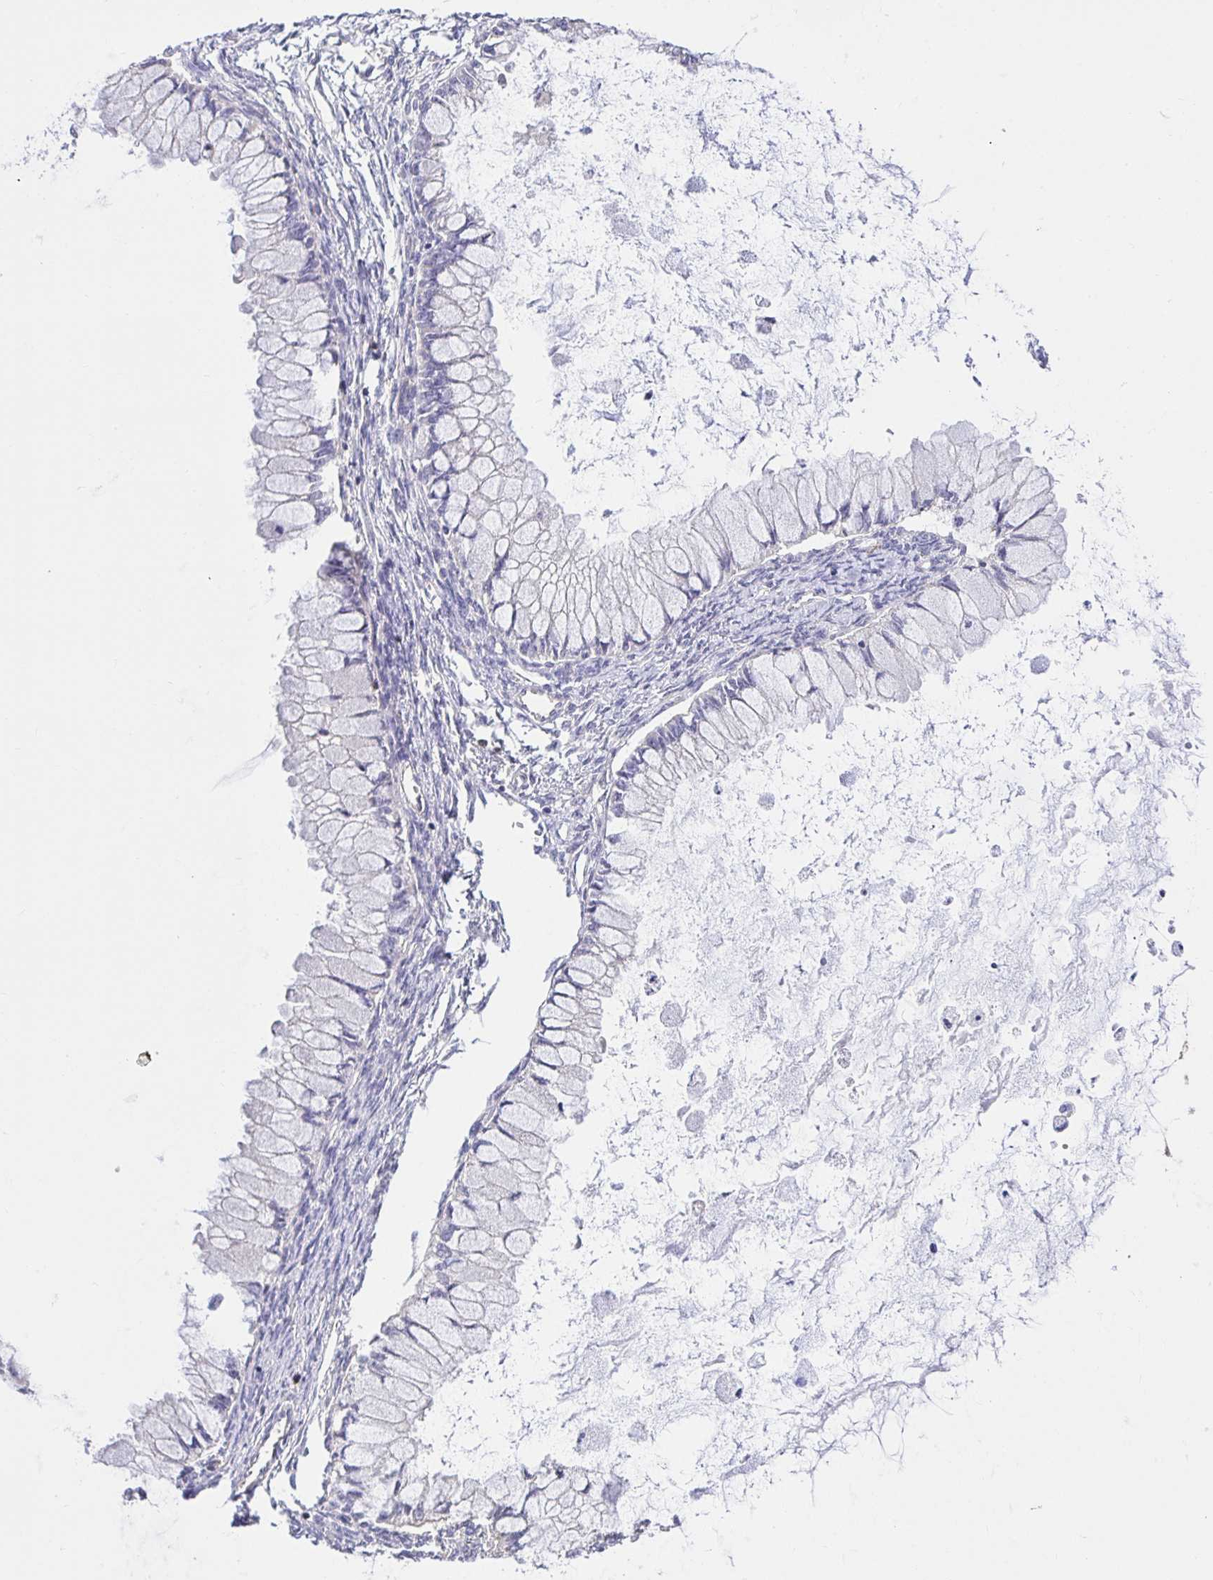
{"staining": {"intensity": "negative", "quantity": "none", "location": "none"}, "tissue": "ovarian cancer", "cell_type": "Tumor cells", "image_type": "cancer", "snomed": [{"axis": "morphology", "description": "Cystadenocarcinoma, mucinous, NOS"}, {"axis": "topography", "description": "Ovary"}], "caption": "Immunohistochemical staining of human ovarian cancer (mucinous cystadenocarcinoma) displays no significant expression in tumor cells. Brightfield microscopy of immunohistochemistry stained with DAB (3,3'-diaminobenzidine) (brown) and hematoxylin (blue), captured at high magnification.", "gene": "SKAP1", "patient": {"sex": "female", "age": 34}}